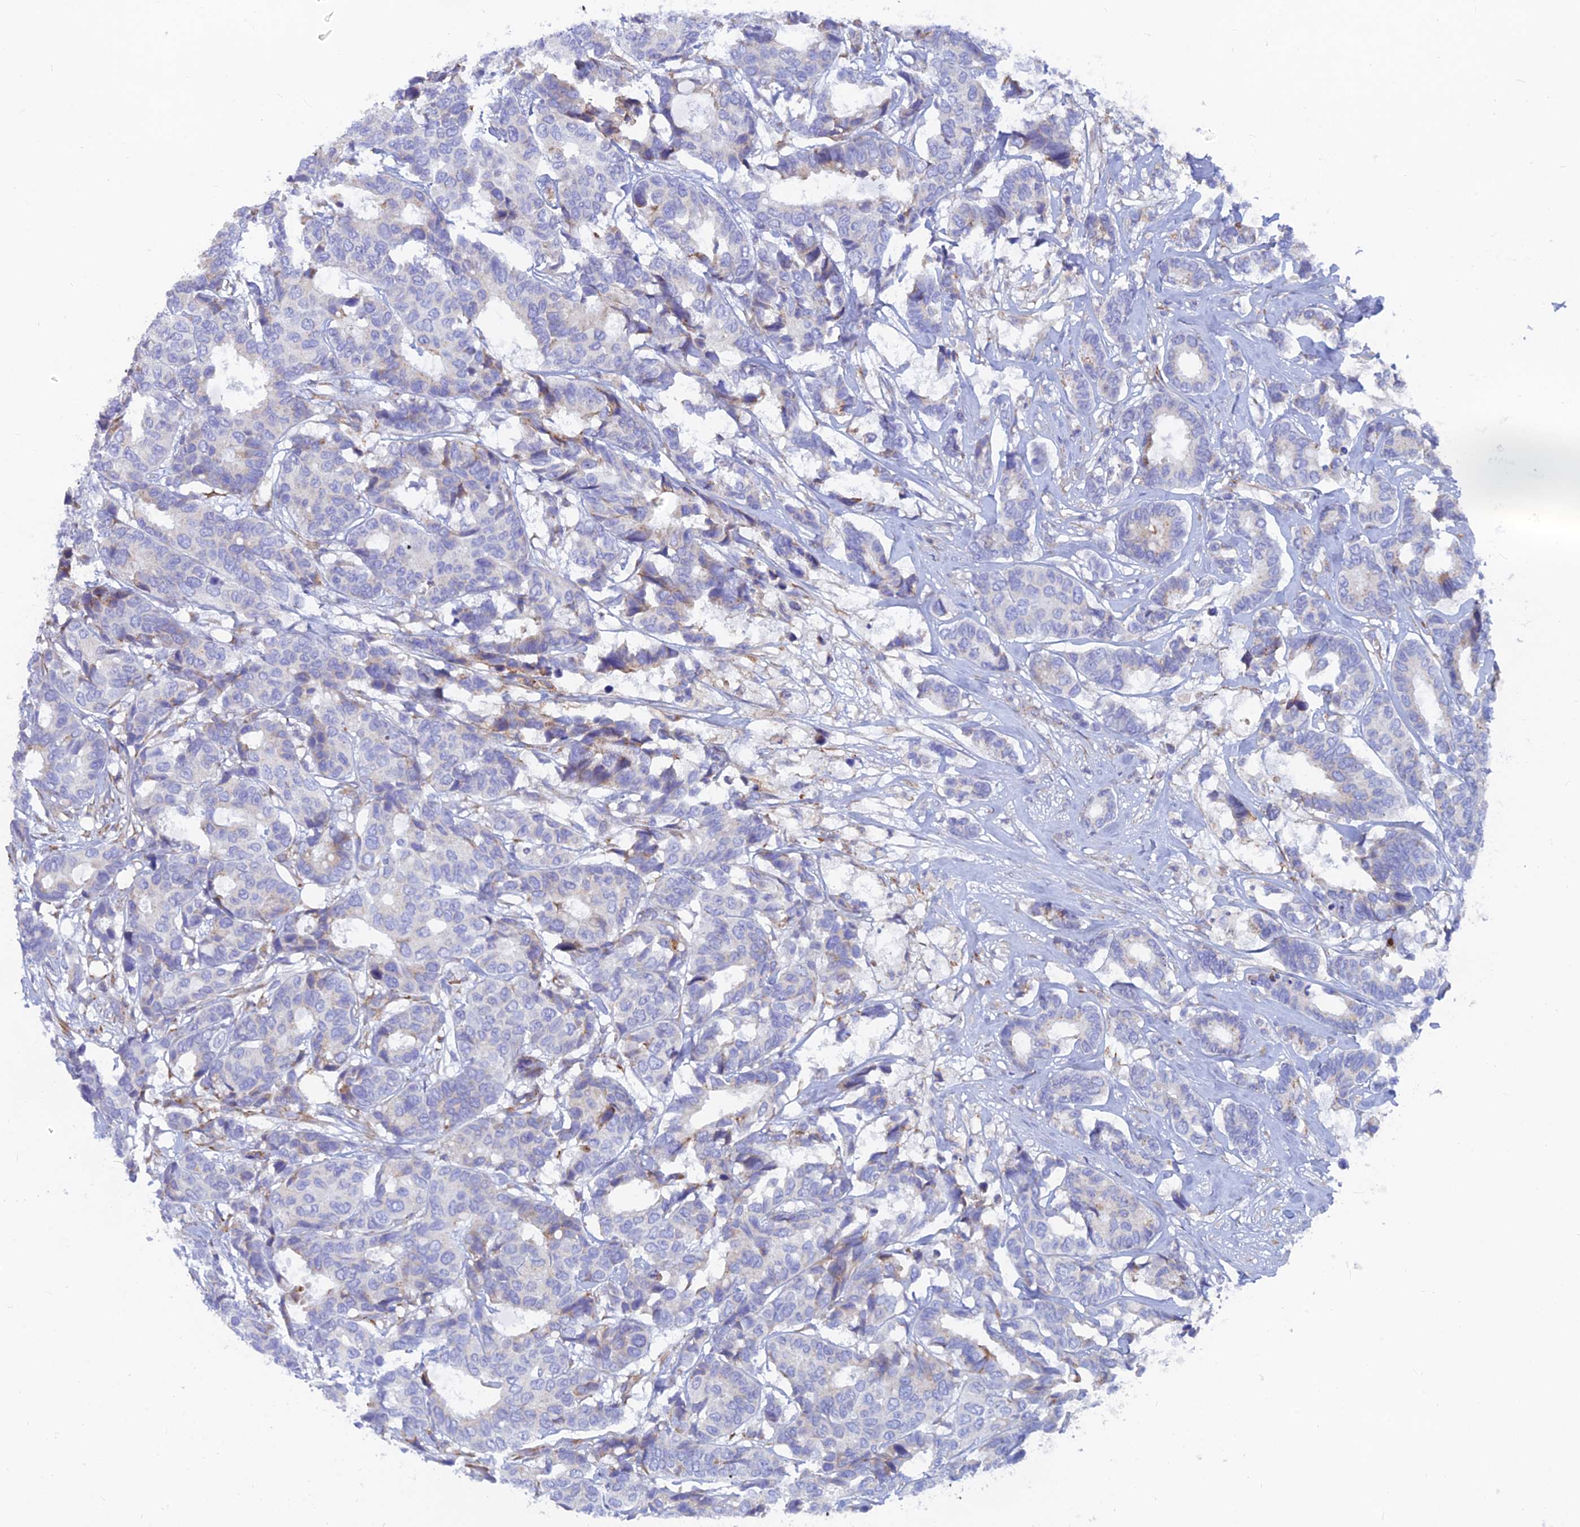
{"staining": {"intensity": "negative", "quantity": "none", "location": "none"}, "tissue": "breast cancer", "cell_type": "Tumor cells", "image_type": "cancer", "snomed": [{"axis": "morphology", "description": "Duct carcinoma"}, {"axis": "topography", "description": "Breast"}], "caption": "The micrograph reveals no staining of tumor cells in breast intraductal carcinoma.", "gene": "WDR35", "patient": {"sex": "female", "age": 87}}